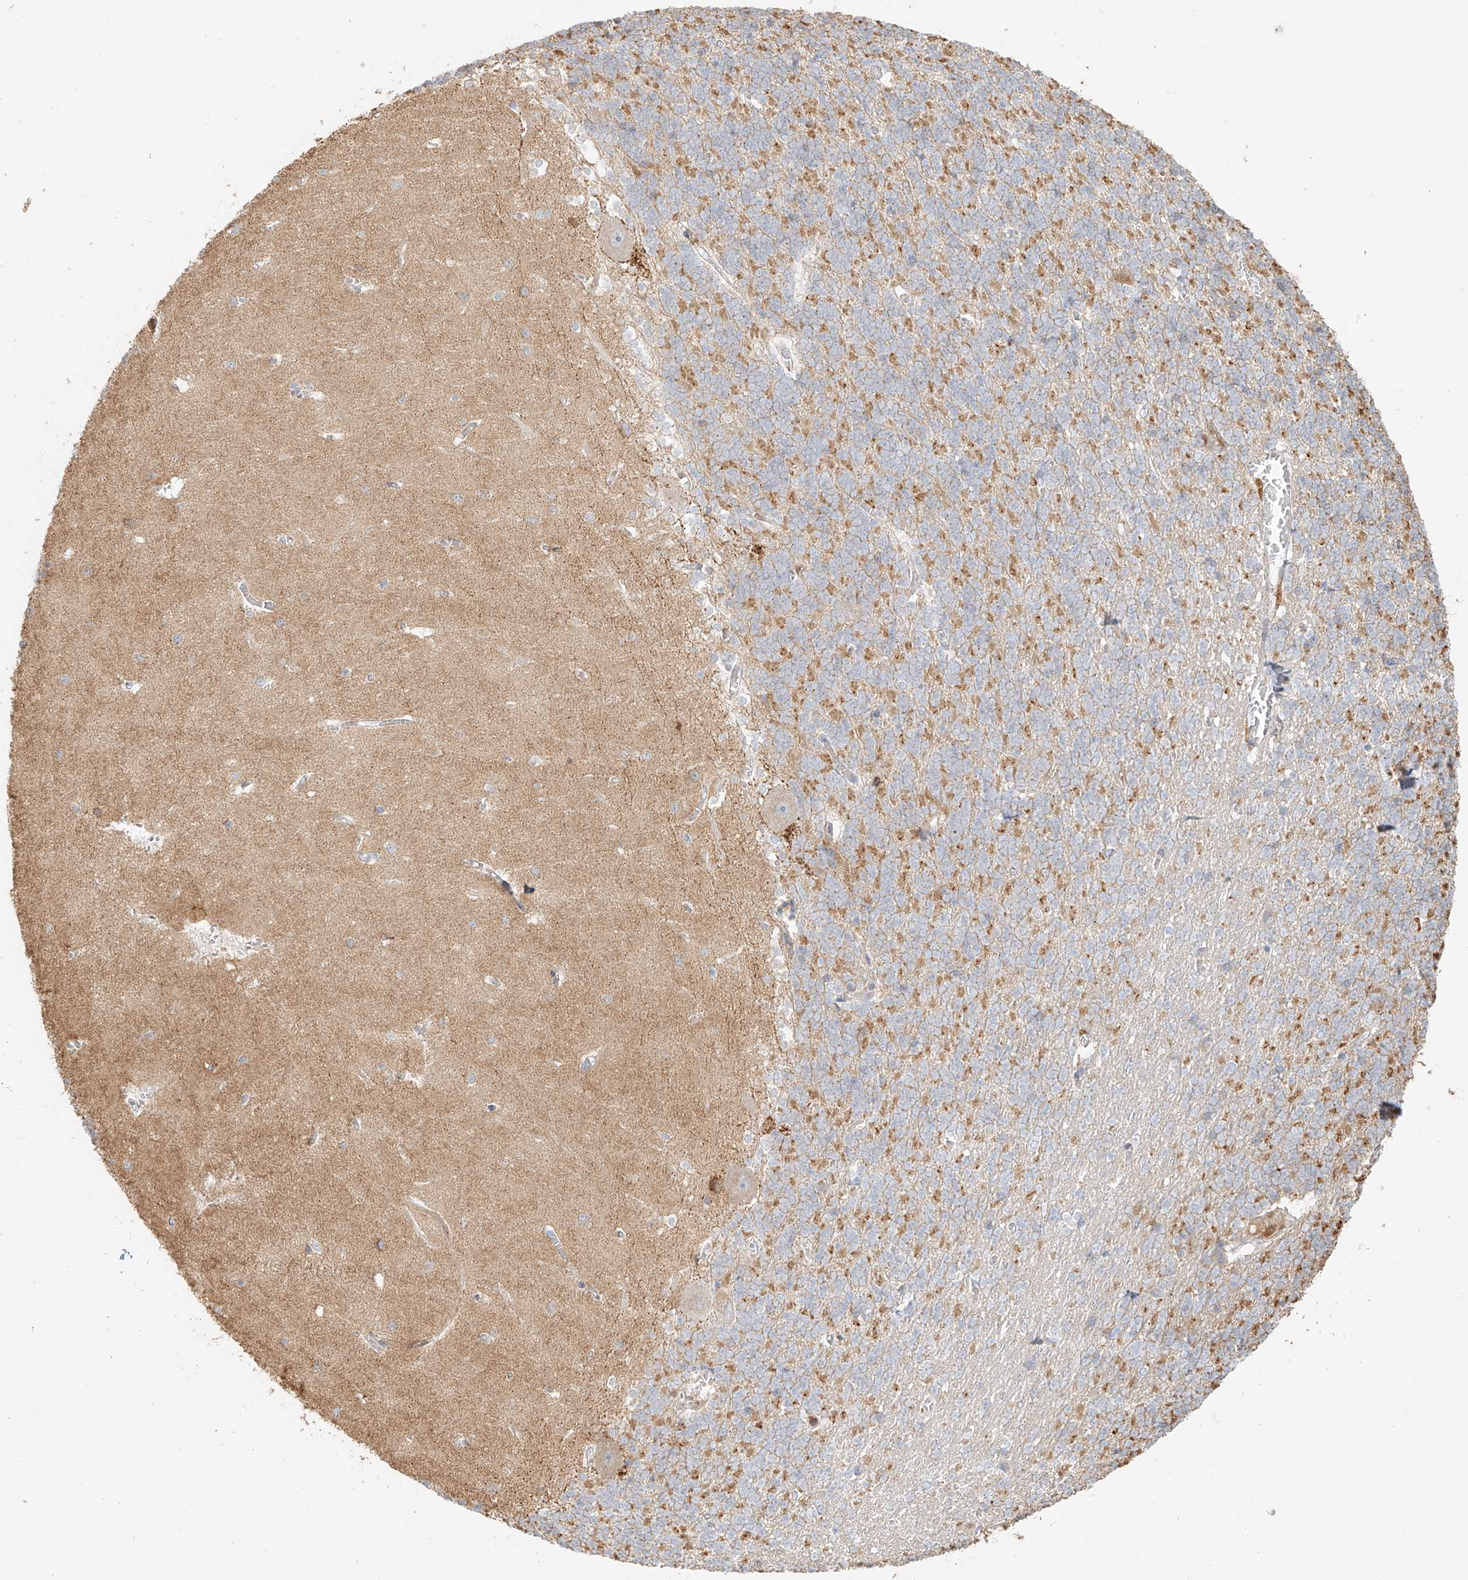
{"staining": {"intensity": "moderate", "quantity": "<25%", "location": "cytoplasmic/membranous"}, "tissue": "cerebellum", "cell_type": "Cells in granular layer", "image_type": "normal", "snomed": [{"axis": "morphology", "description": "Normal tissue, NOS"}, {"axis": "topography", "description": "Cerebellum"}], "caption": "Protein expression analysis of normal cerebellum demonstrates moderate cytoplasmic/membranous expression in approximately <25% of cells in granular layer.", "gene": "MIPEP", "patient": {"sex": "male", "age": 37}}